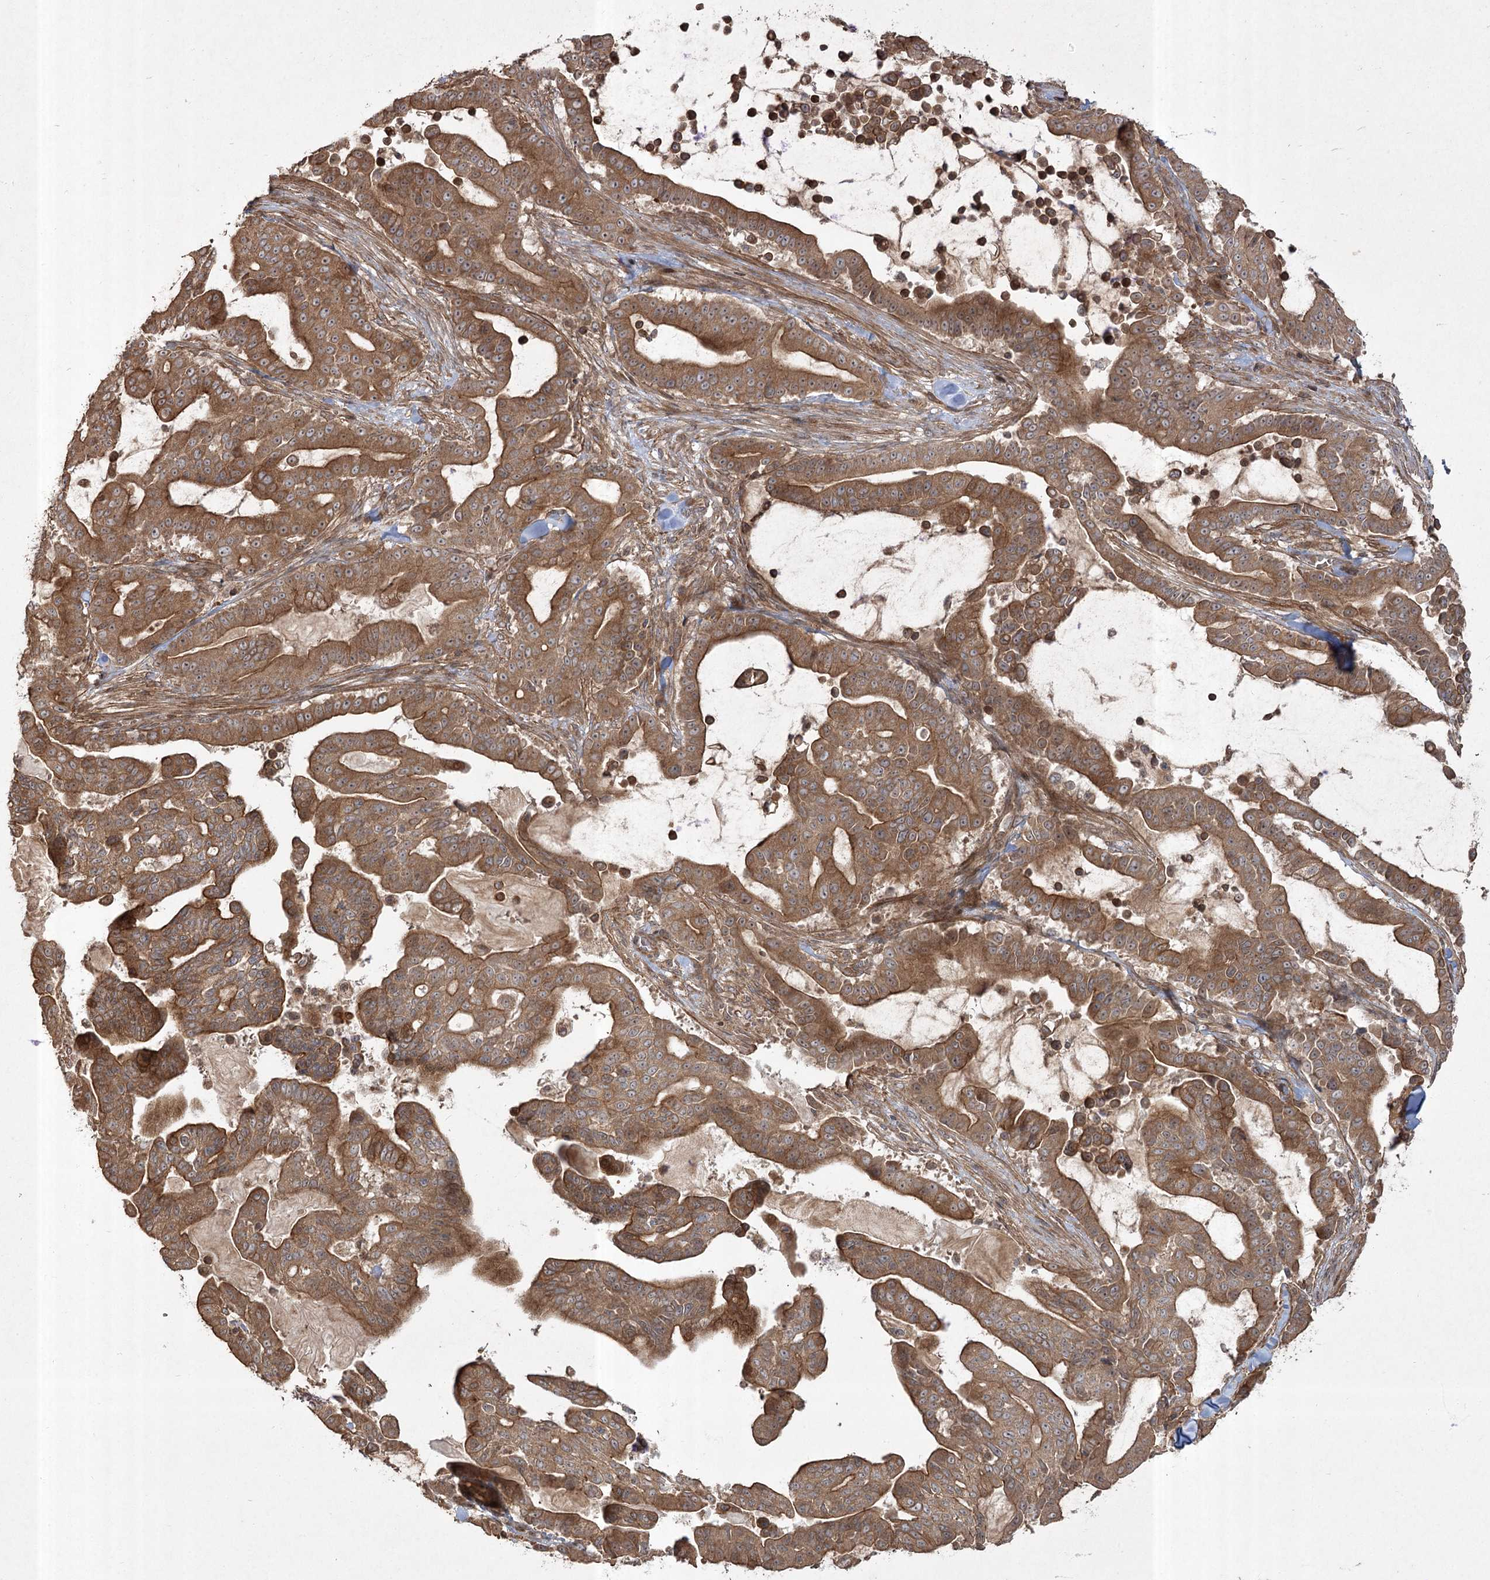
{"staining": {"intensity": "strong", "quantity": ">75%", "location": "cytoplasmic/membranous"}, "tissue": "pancreatic cancer", "cell_type": "Tumor cells", "image_type": "cancer", "snomed": [{"axis": "morphology", "description": "Adenocarcinoma, NOS"}, {"axis": "topography", "description": "Pancreas"}], "caption": "Adenocarcinoma (pancreatic) stained with immunohistochemistry exhibits strong cytoplasmic/membranous staining in approximately >75% of tumor cells.", "gene": "CPLANE1", "patient": {"sex": "male", "age": 63}}